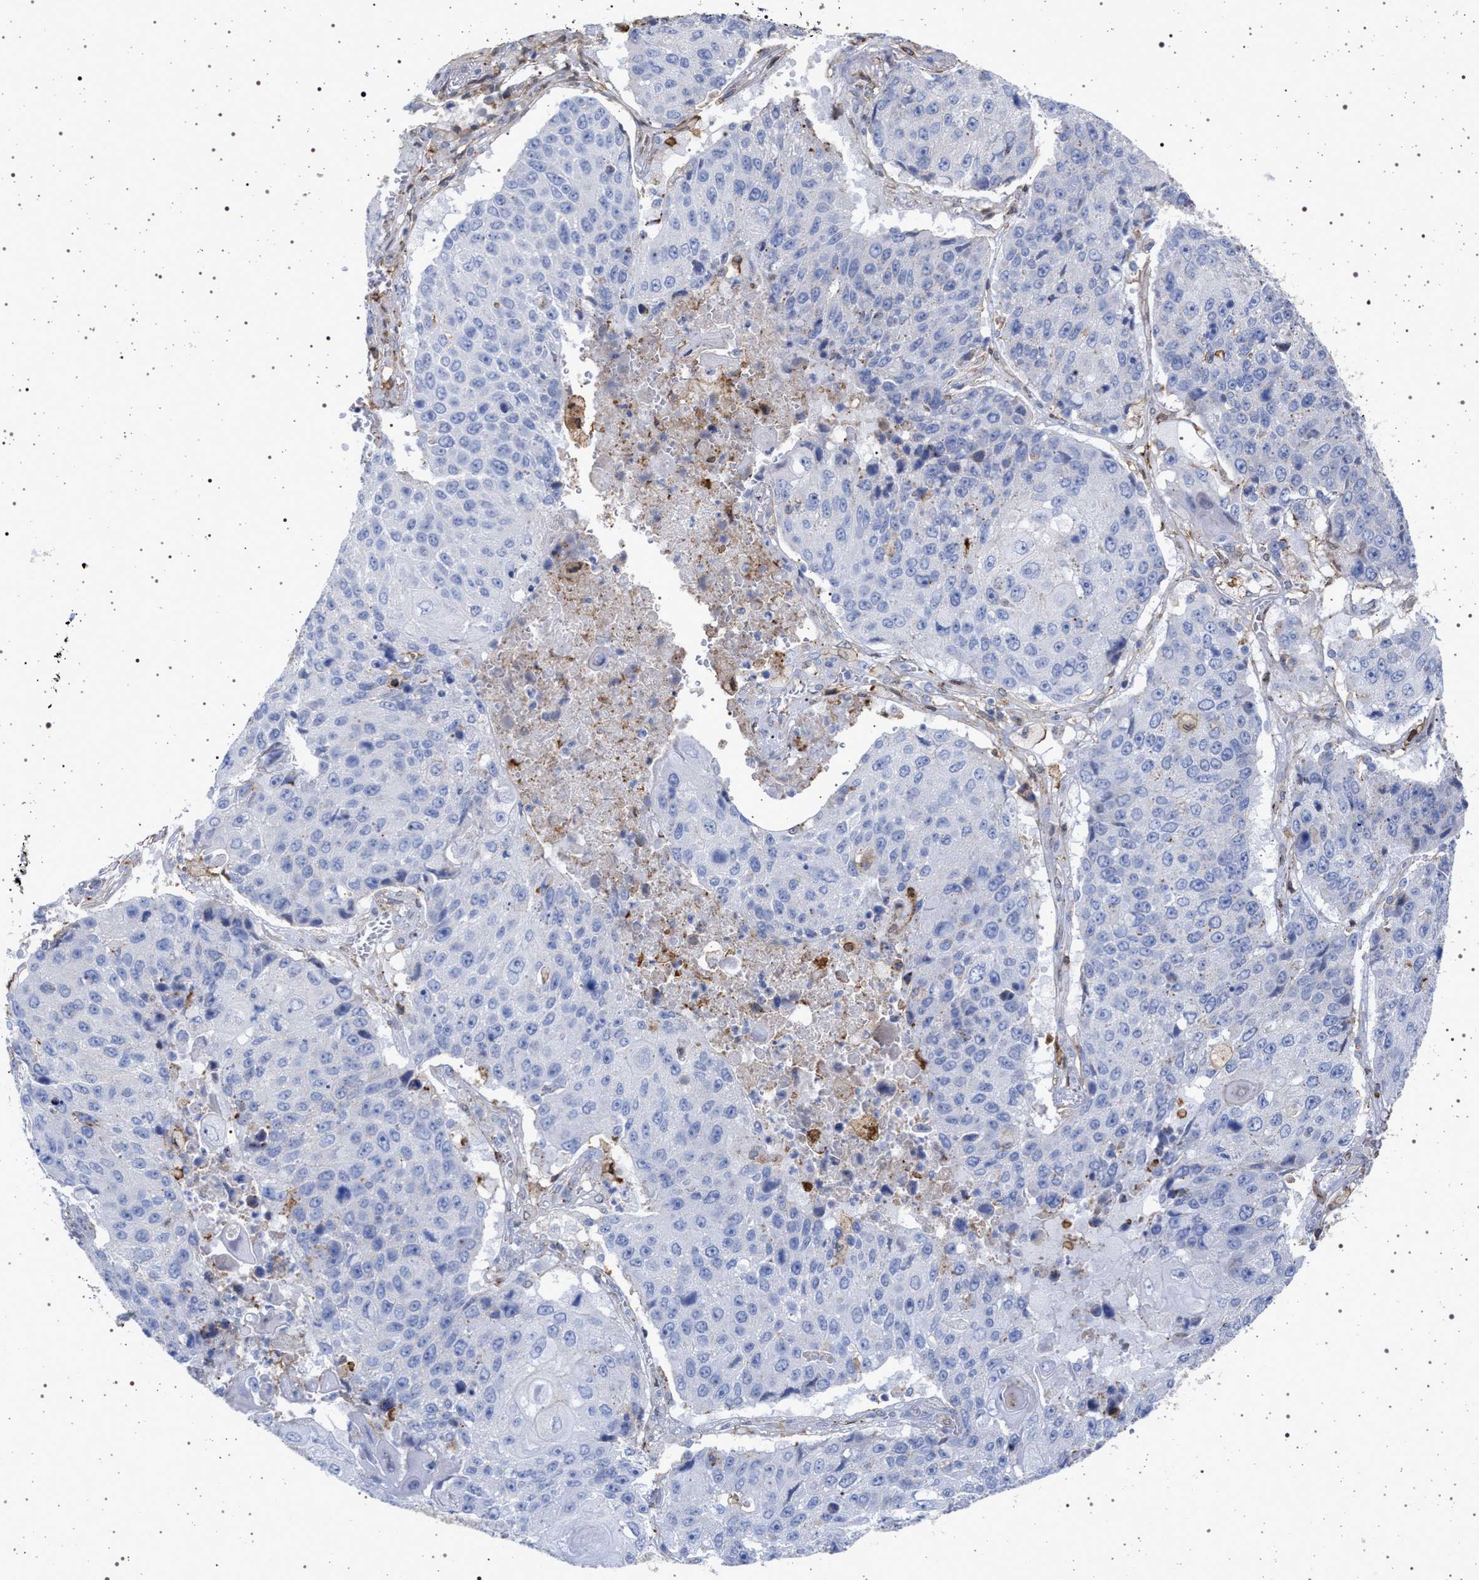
{"staining": {"intensity": "negative", "quantity": "none", "location": "none"}, "tissue": "lung cancer", "cell_type": "Tumor cells", "image_type": "cancer", "snomed": [{"axis": "morphology", "description": "Squamous cell carcinoma, NOS"}, {"axis": "topography", "description": "Lung"}], "caption": "DAB (3,3'-diaminobenzidine) immunohistochemical staining of human squamous cell carcinoma (lung) demonstrates no significant staining in tumor cells.", "gene": "PLG", "patient": {"sex": "male", "age": 61}}